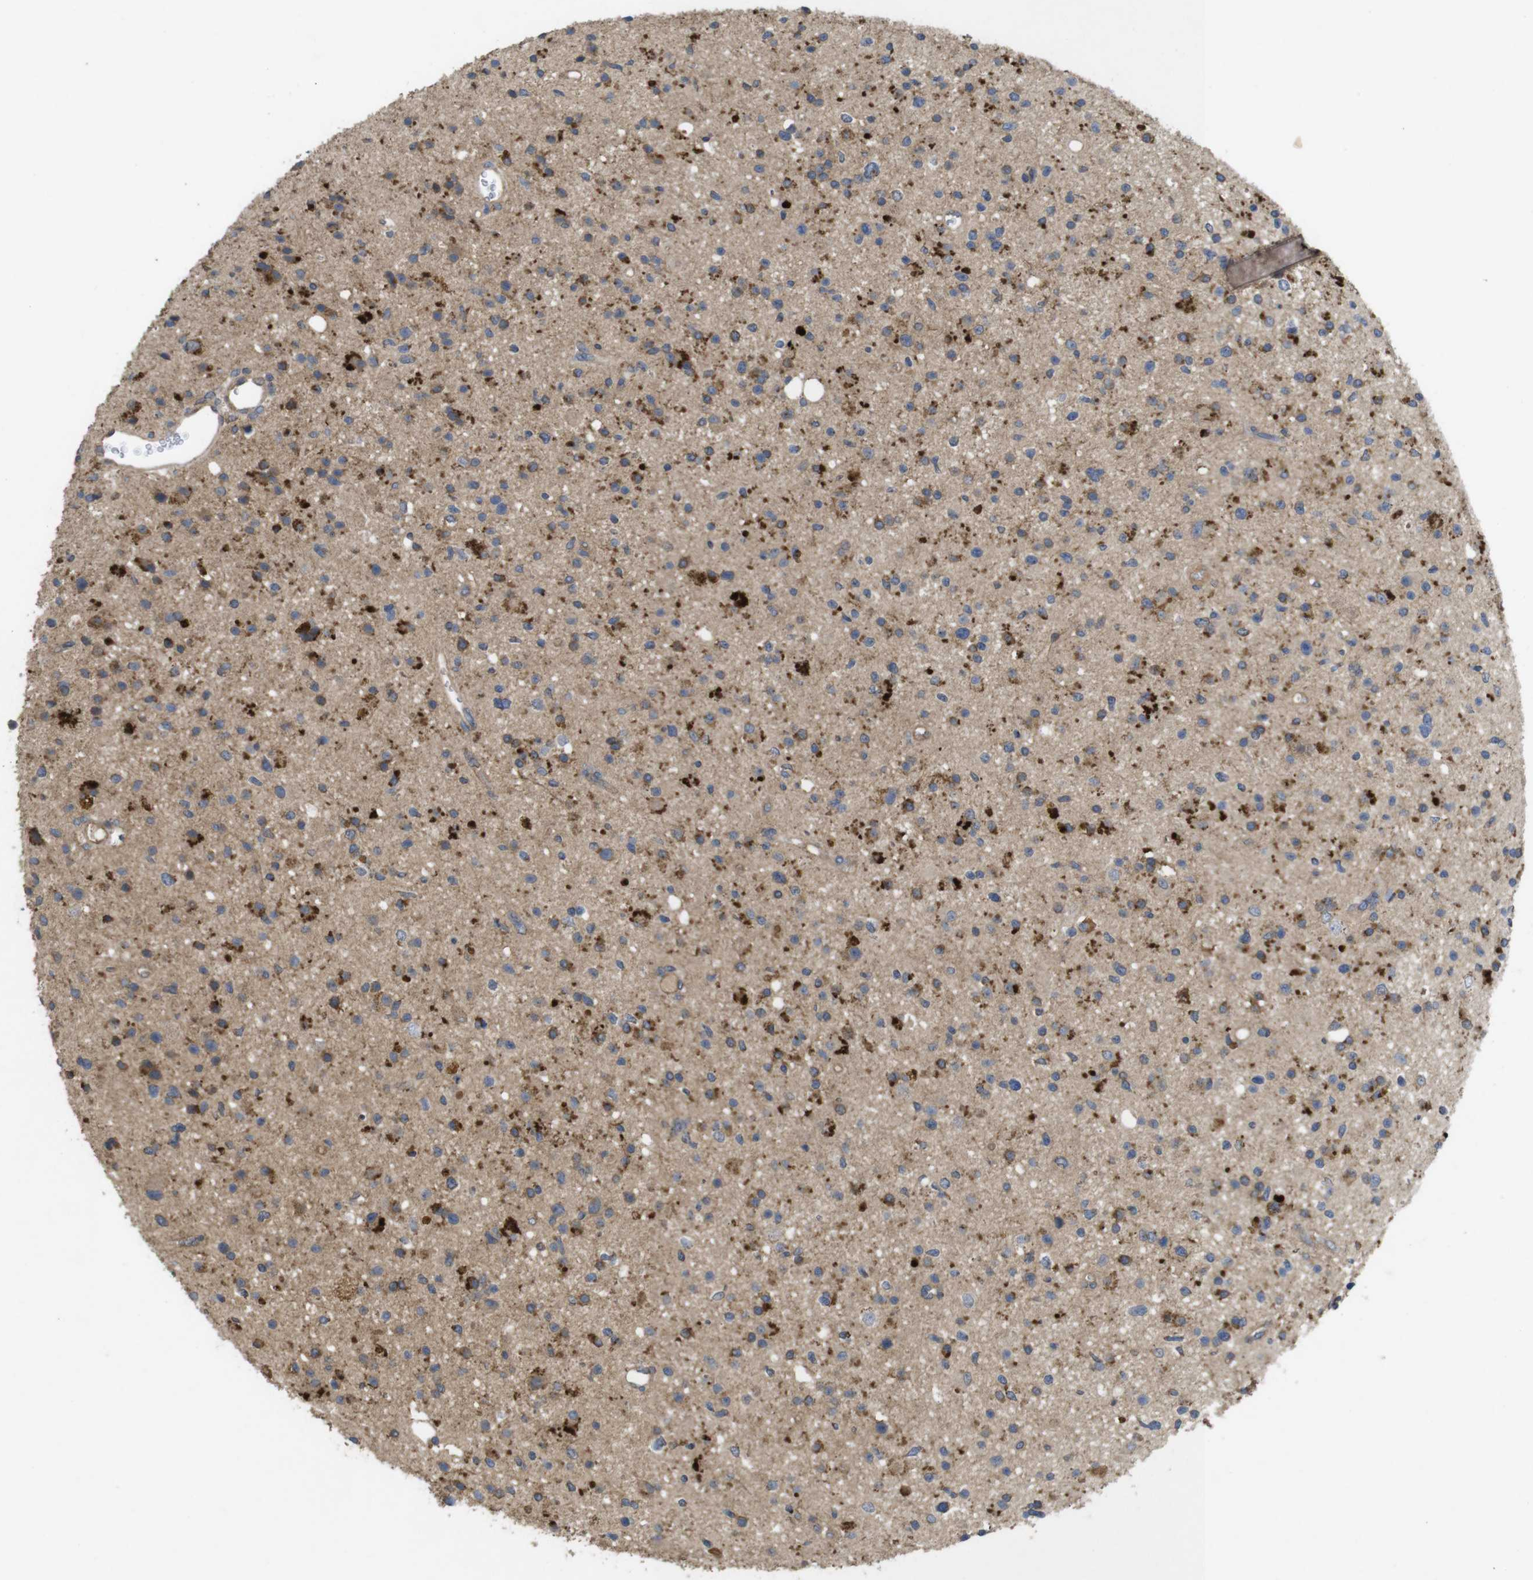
{"staining": {"intensity": "weak", "quantity": ">75%", "location": "cytoplasmic/membranous"}, "tissue": "glioma", "cell_type": "Tumor cells", "image_type": "cancer", "snomed": [{"axis": "morphology", "description": "Glioma, malignant, High grade"}, {"axis": "topography", "description": "Brain"}], "caption": "Glioma stained with immunohistochemistry exhibits weak cytoplasmic/membranous staining in about >75% of tumor cells. The protein of interest is shown in brown color, while the nuclei are stained blue.", "gene": "KCNS3", "patient": {"sex": "male", "age": 33}}